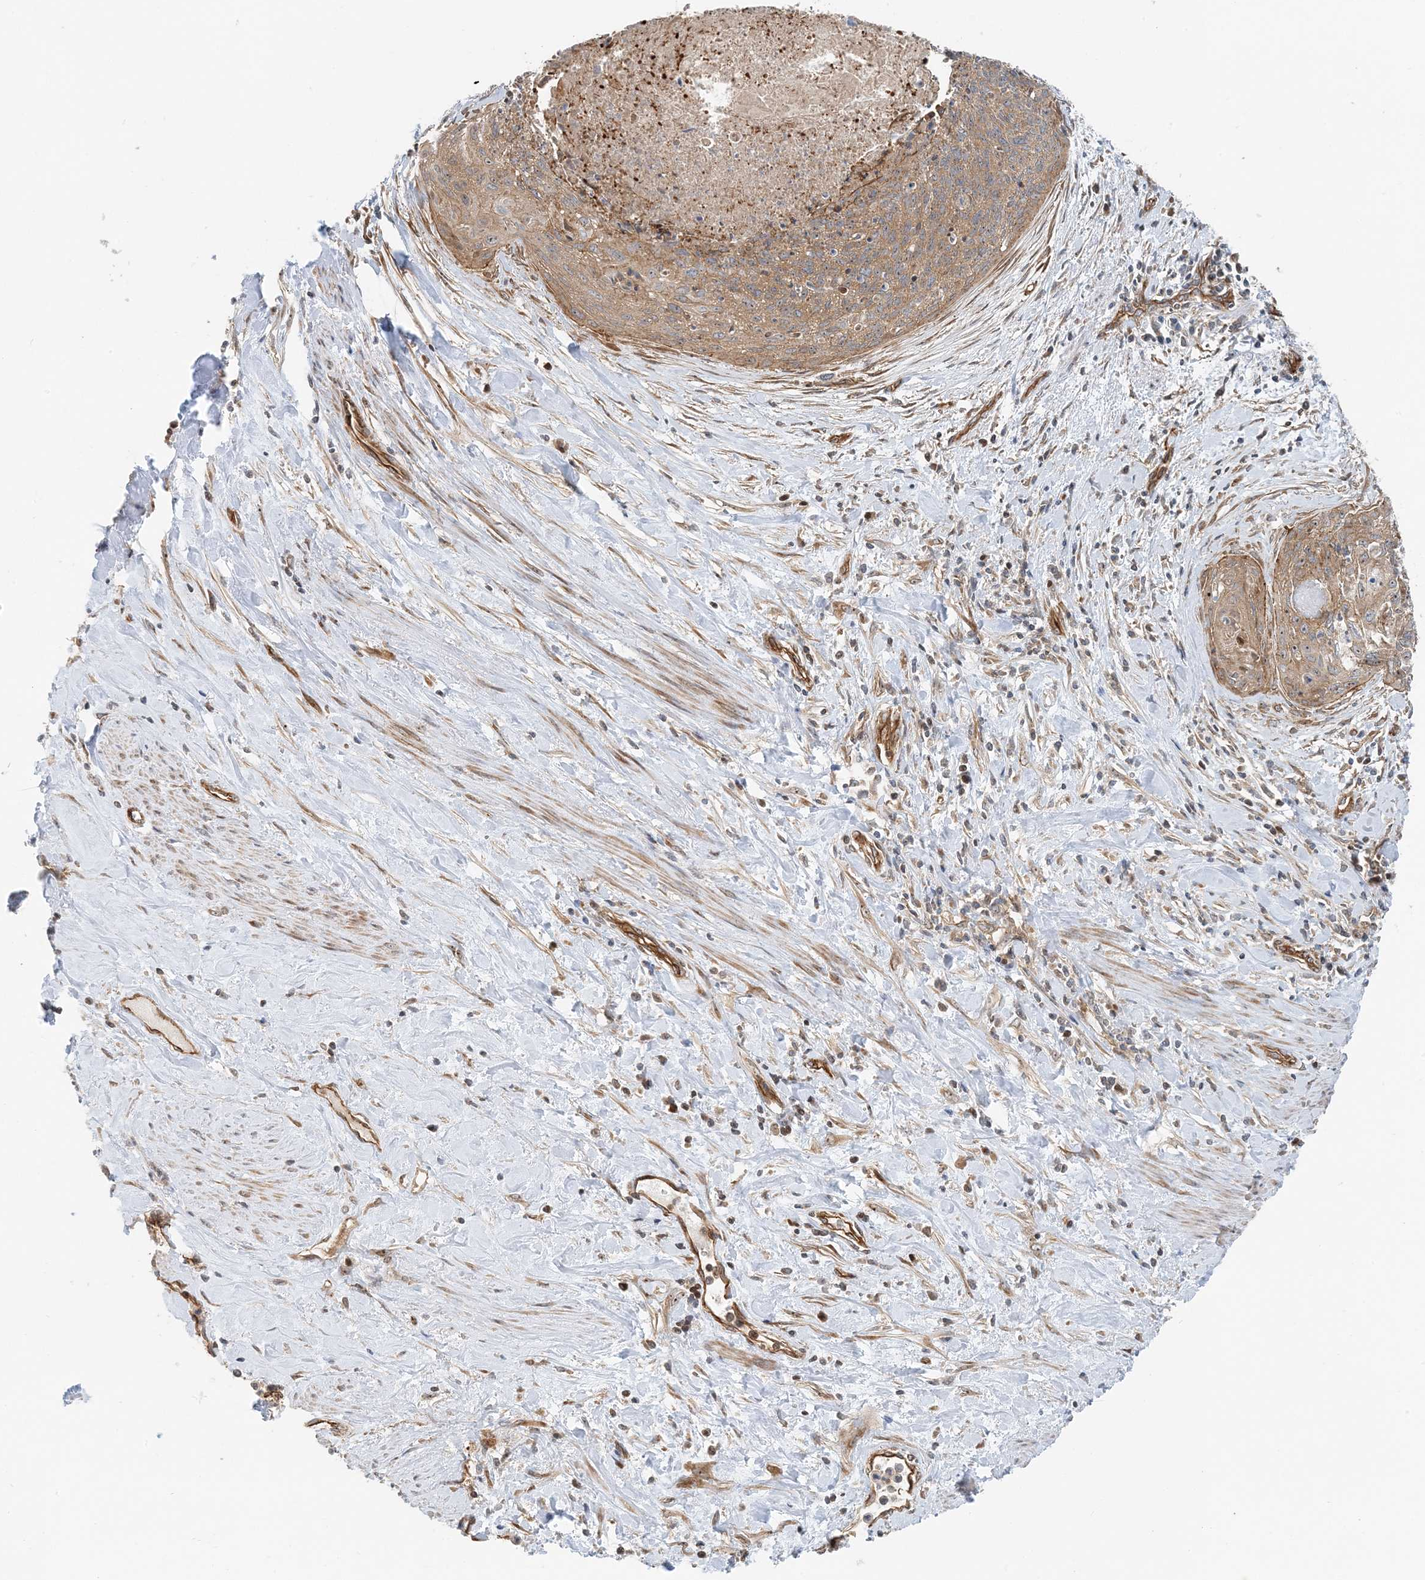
{"staining": {"intensity": "moderate", "quantity": ">75%", "location": "cytoplasmic/membranous"}, "tissue": "cervical cancer", "cell_type": "Tumor cells", "image_type": "cancer", "snomed": [{"axis": "morphology", "description": "Squamous cell carcinoma, NOS"}, {"axis": "topography", "description": "Cervix"}], "caption": "Tumor cells show medium levels of moderate cytoplasmic/membranous expression in about >75% of cells in squamous cell carcinoma (cervical). (Stains: DAB (3,3'-diaminobenzidine) in brown, nuclei in blue, Microscopy: brightfield microscopy at high magnification).", "gene": "MYL5", "patient": {"sex": "female", "age": 55}}